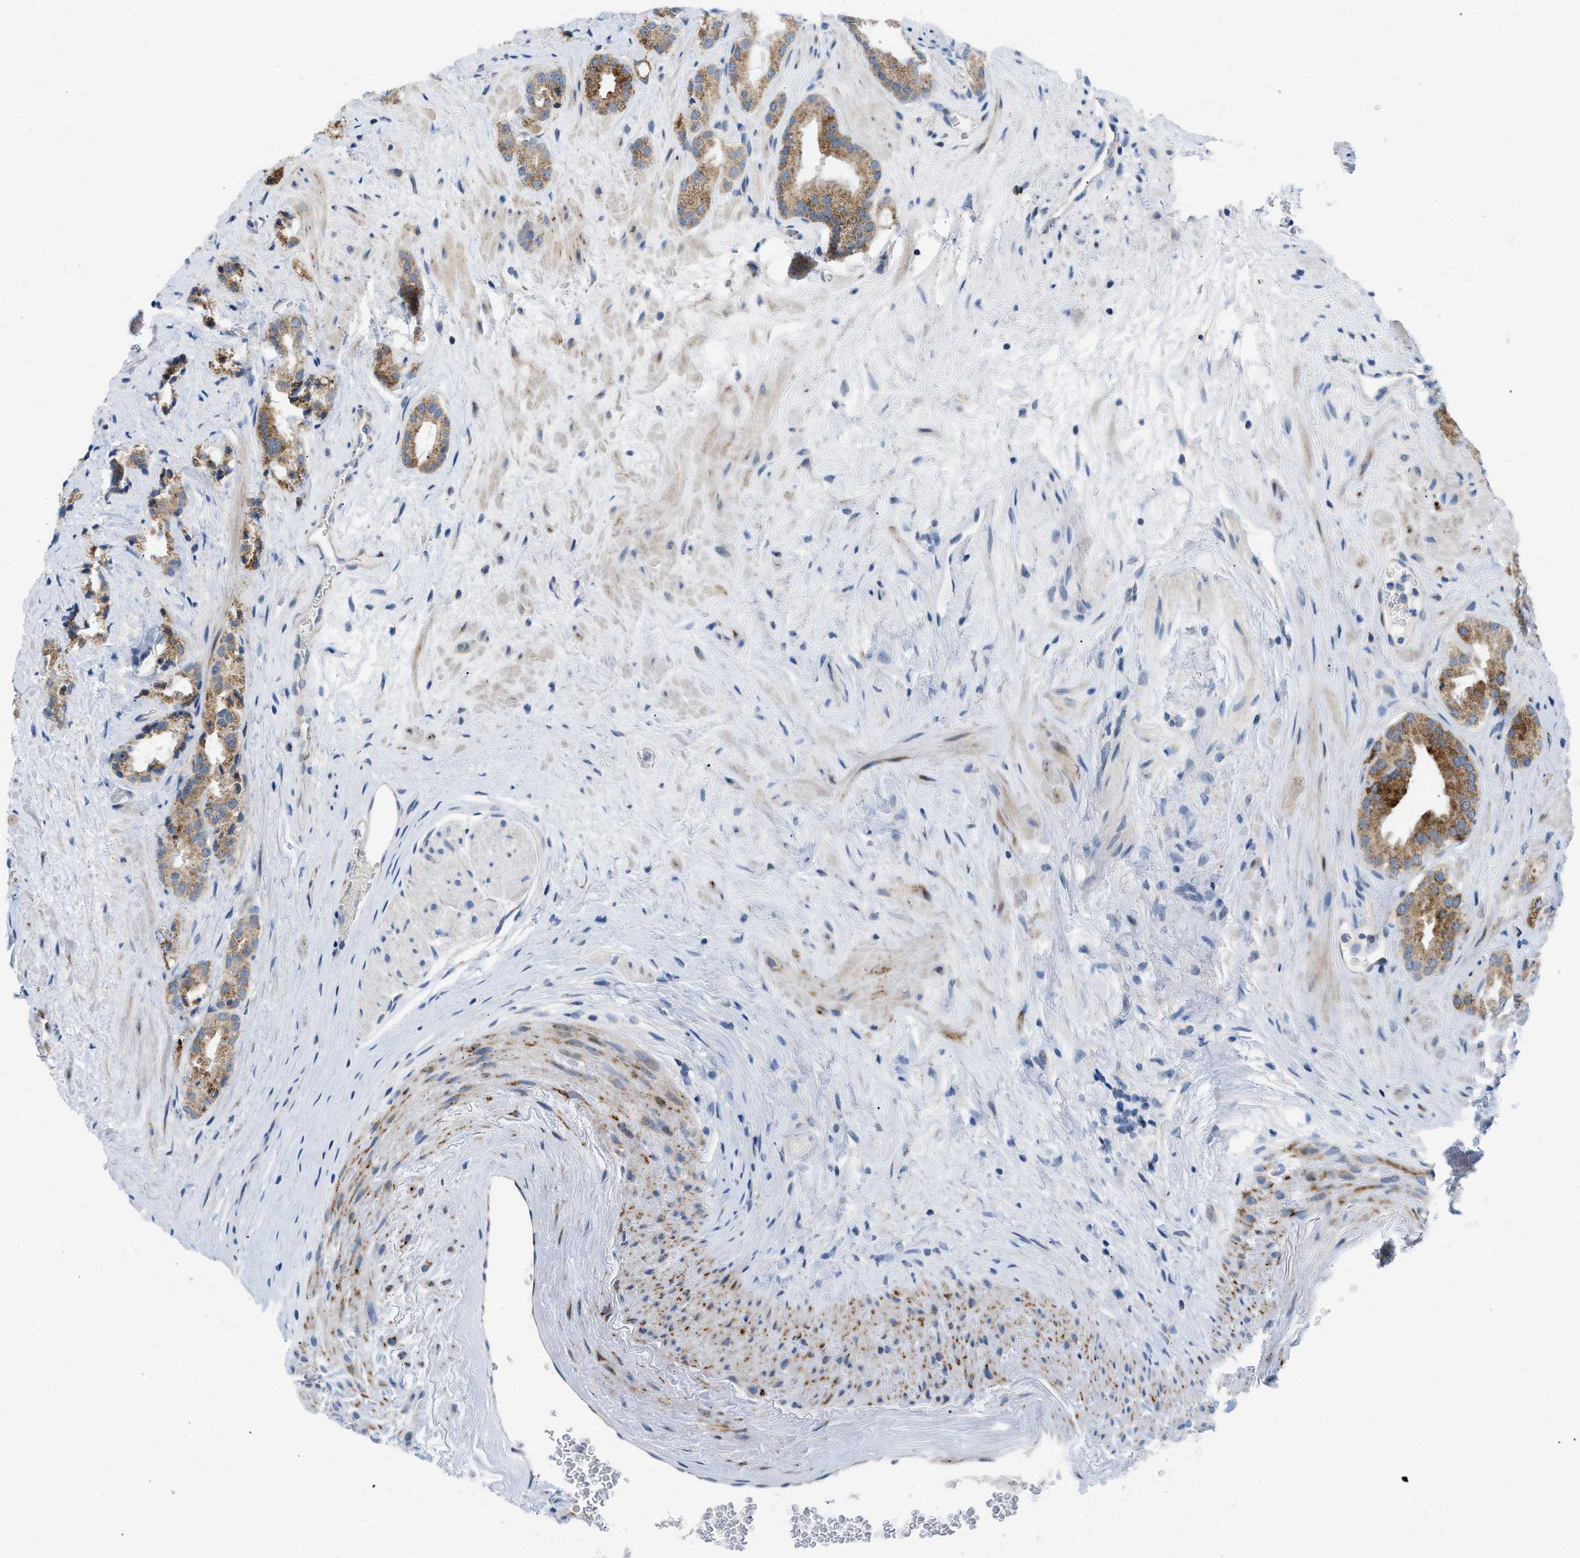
{"staining": {"intensity": "moderate", "quantity": ">75%", "location": "cytoplasmic/membranous"}, "tissue": "prostate cancer", "cell_type": "Tumor cells", "image_type": "cancer", "snomed": [{"axis": "morphology", "description": "Adenocarcinoma, High grade"}, {"axis": "topography", "description": "Prostate"}], "caption": "An IHC image of neoplastic tissue is shown. Protein staining in brown labels moderate cytoplasmic/membranous positivity in prostate adenocarcinoma (high-grade) within tumor cells. The staining is performed using DAB (3,3'-diaminobenzidine) brown chromogen to label protein expression. The nuclei are counter-stained blue using hematoxylin.", "gene": "RBBP9", "patient": {"sex": "male", "age": 64}}